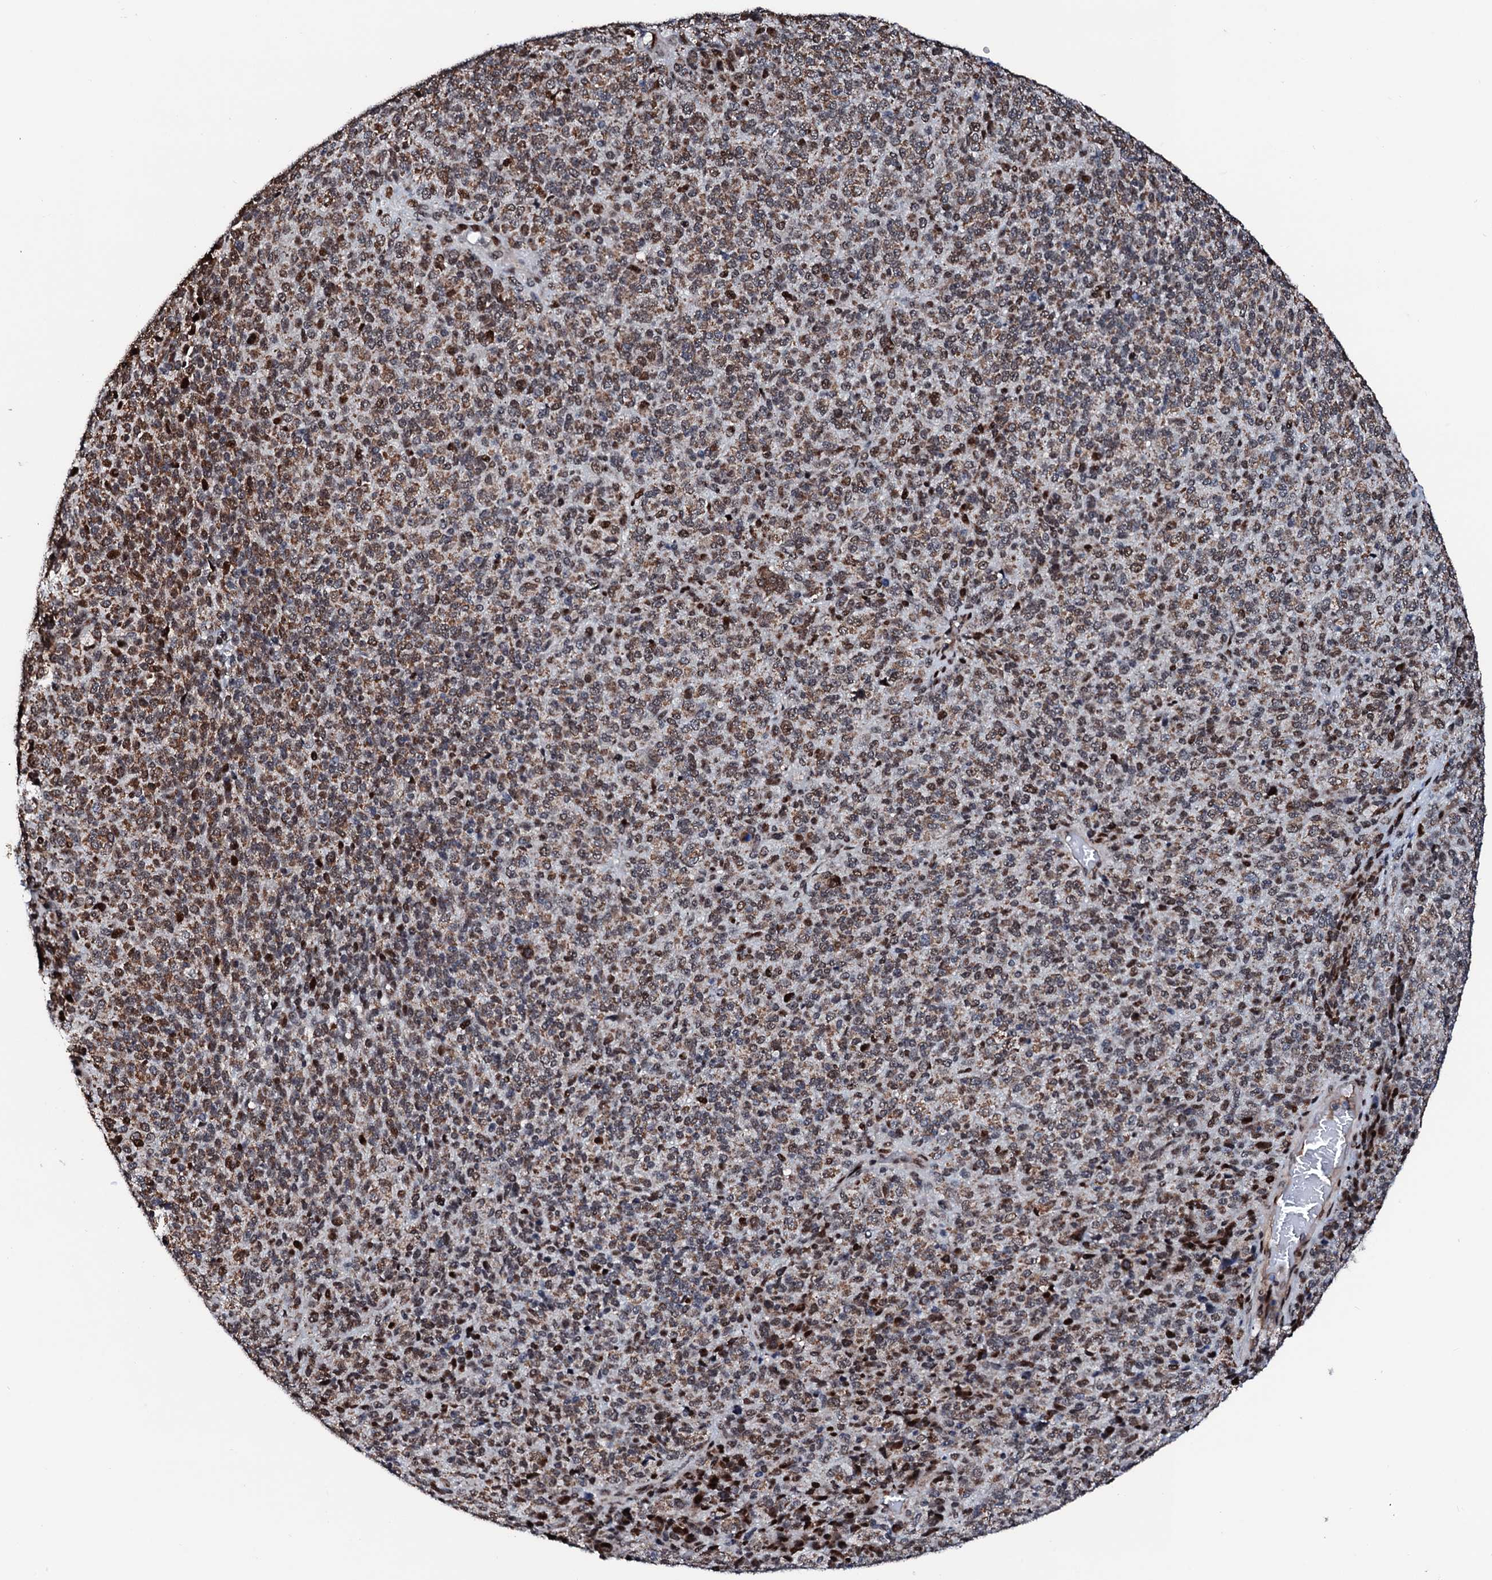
{"staining": {"intensity": "moderate", "quantity": ">75%", "location": "cytoplasmic/membranous,nuclear"}, "tissue": "melanoma", "cell_type": "Tumor cells", "image_type": "cancer", "snomed": [{"axis": "morphology", "description": "Malignant melanoma, Metastatic site"}, {"axis": "topography", "description": "Brain"}], "caption": "Malignant melanoma (metastatic site) stained with DAB (3,3'-diaminobenzidine) immunohistochemistry demonstrates medium levels of moderate cytoplasmic/membranous and nuclear expression in about >75% of tumor cells. (brown staining indicates protein expression, while blue staining denotes nuclei).", "gene": "KIF18A", "patient": {"sex": "female", "age": 56}}